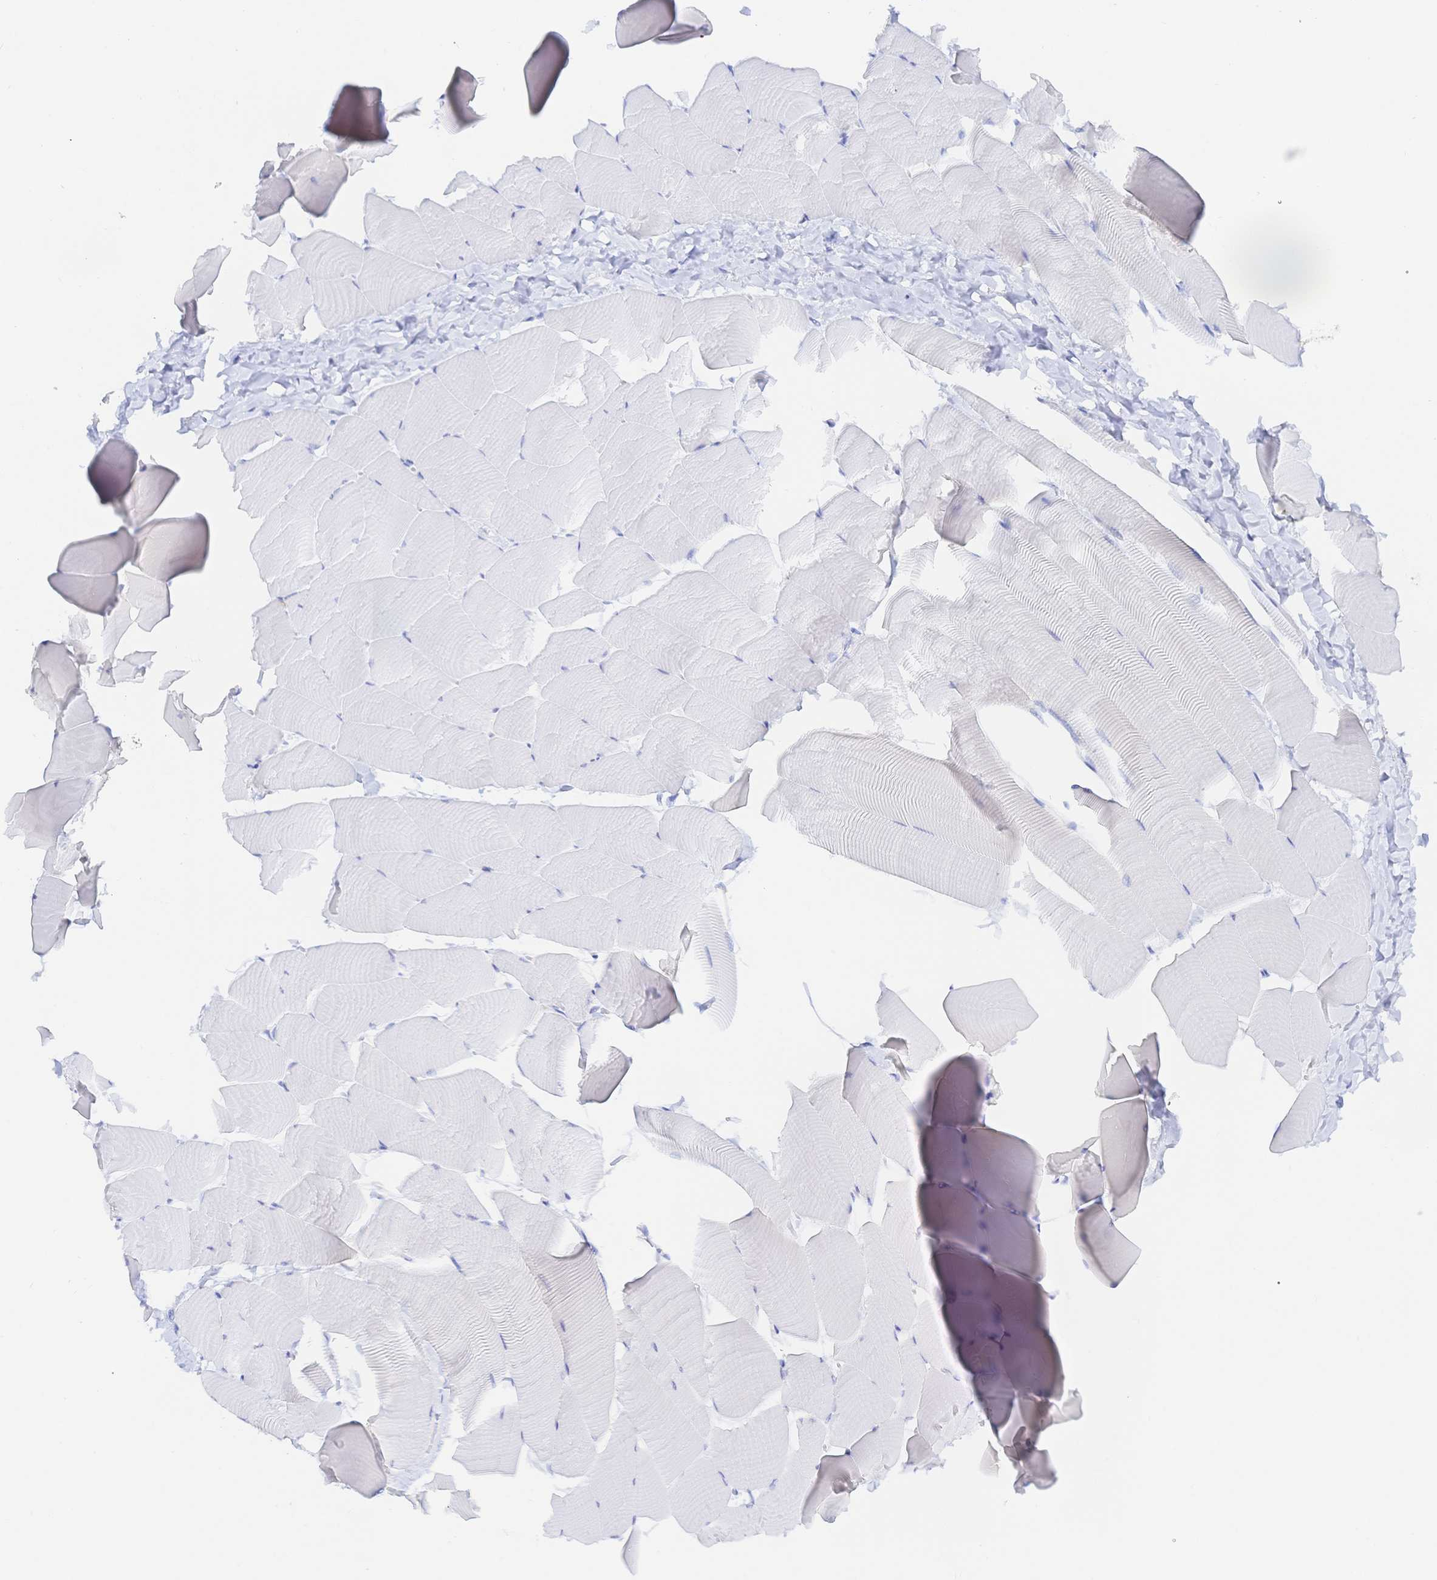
{"staining": {"intensity": "negative", "quantity": "none", "location": "none"}, "tissue": "skeletal muscle", "cell_type": "Myocytes", "image_type": "normal", "snomed": [{"axis": "morphology", "description": "Normal tissue, NOS"}, {"axis": "topography", "description": "Skeletal muscle"}], "caption": "The histopathology image displays no significant expression in myocytes of skeletal muscle.", "gene": "KCNH6", "patient": {"sex": "male", "age": 25}}